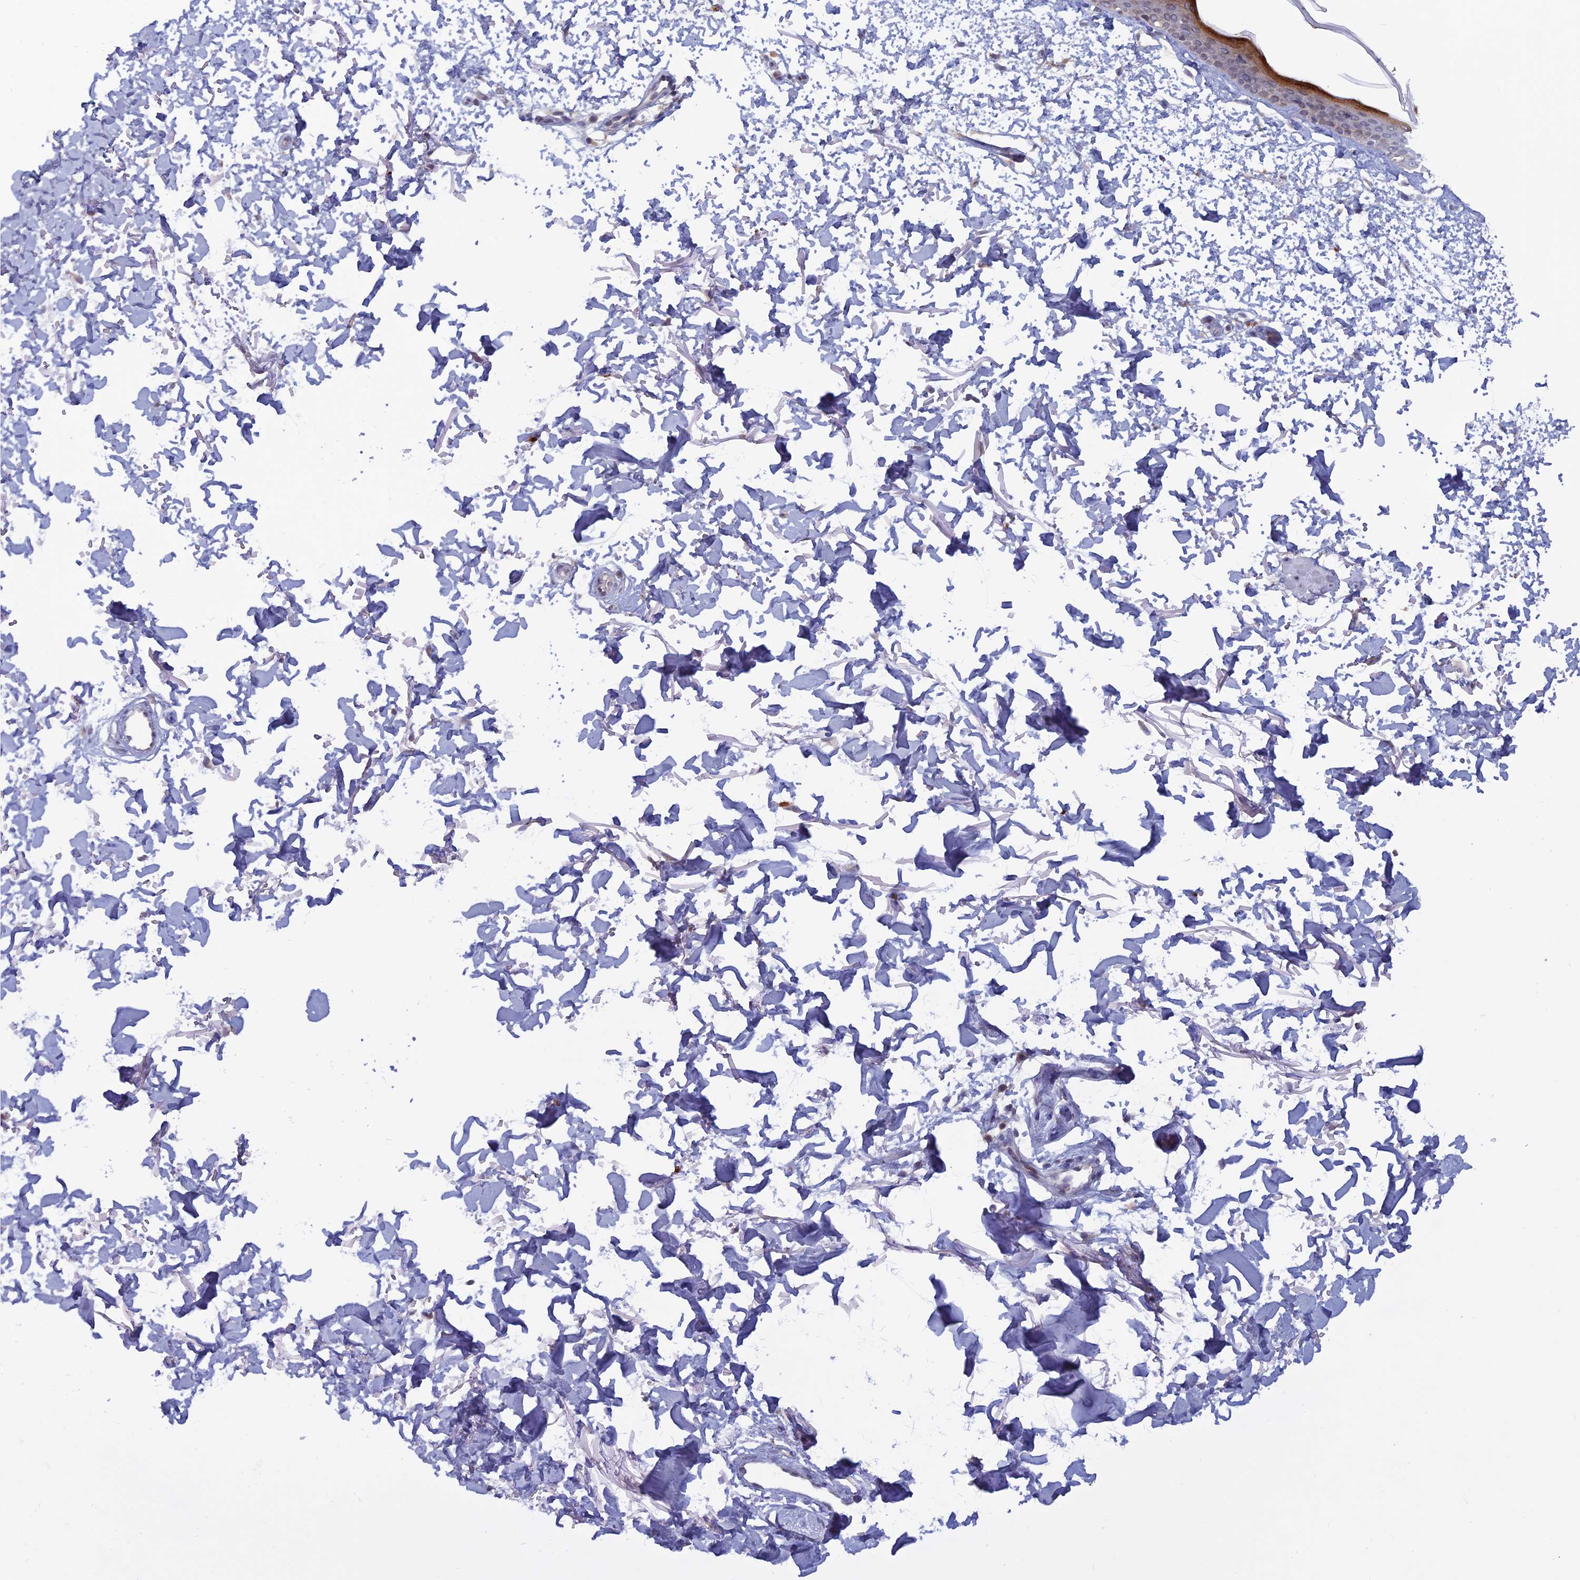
{"staining": {"intensity": "weak", "quantity": ">75%", "location": "cytoplasmic/membranous"}, "tissue": "skin", "cell_type": "Fibroblasts", "image_type": "normal", "snomed": [{"axis": "morphology", "description": "Normal tissue, NOS"}, {"axis": "topography", "description": "Skin"}], "caption": "Human skin stained for a protein (brown) exhibits weak cytoplasmic/membranous positive staining in approximately >75% of fibroblasts.", "gene": "WDR46", "patient": {"sex": "male", "age": 66}}